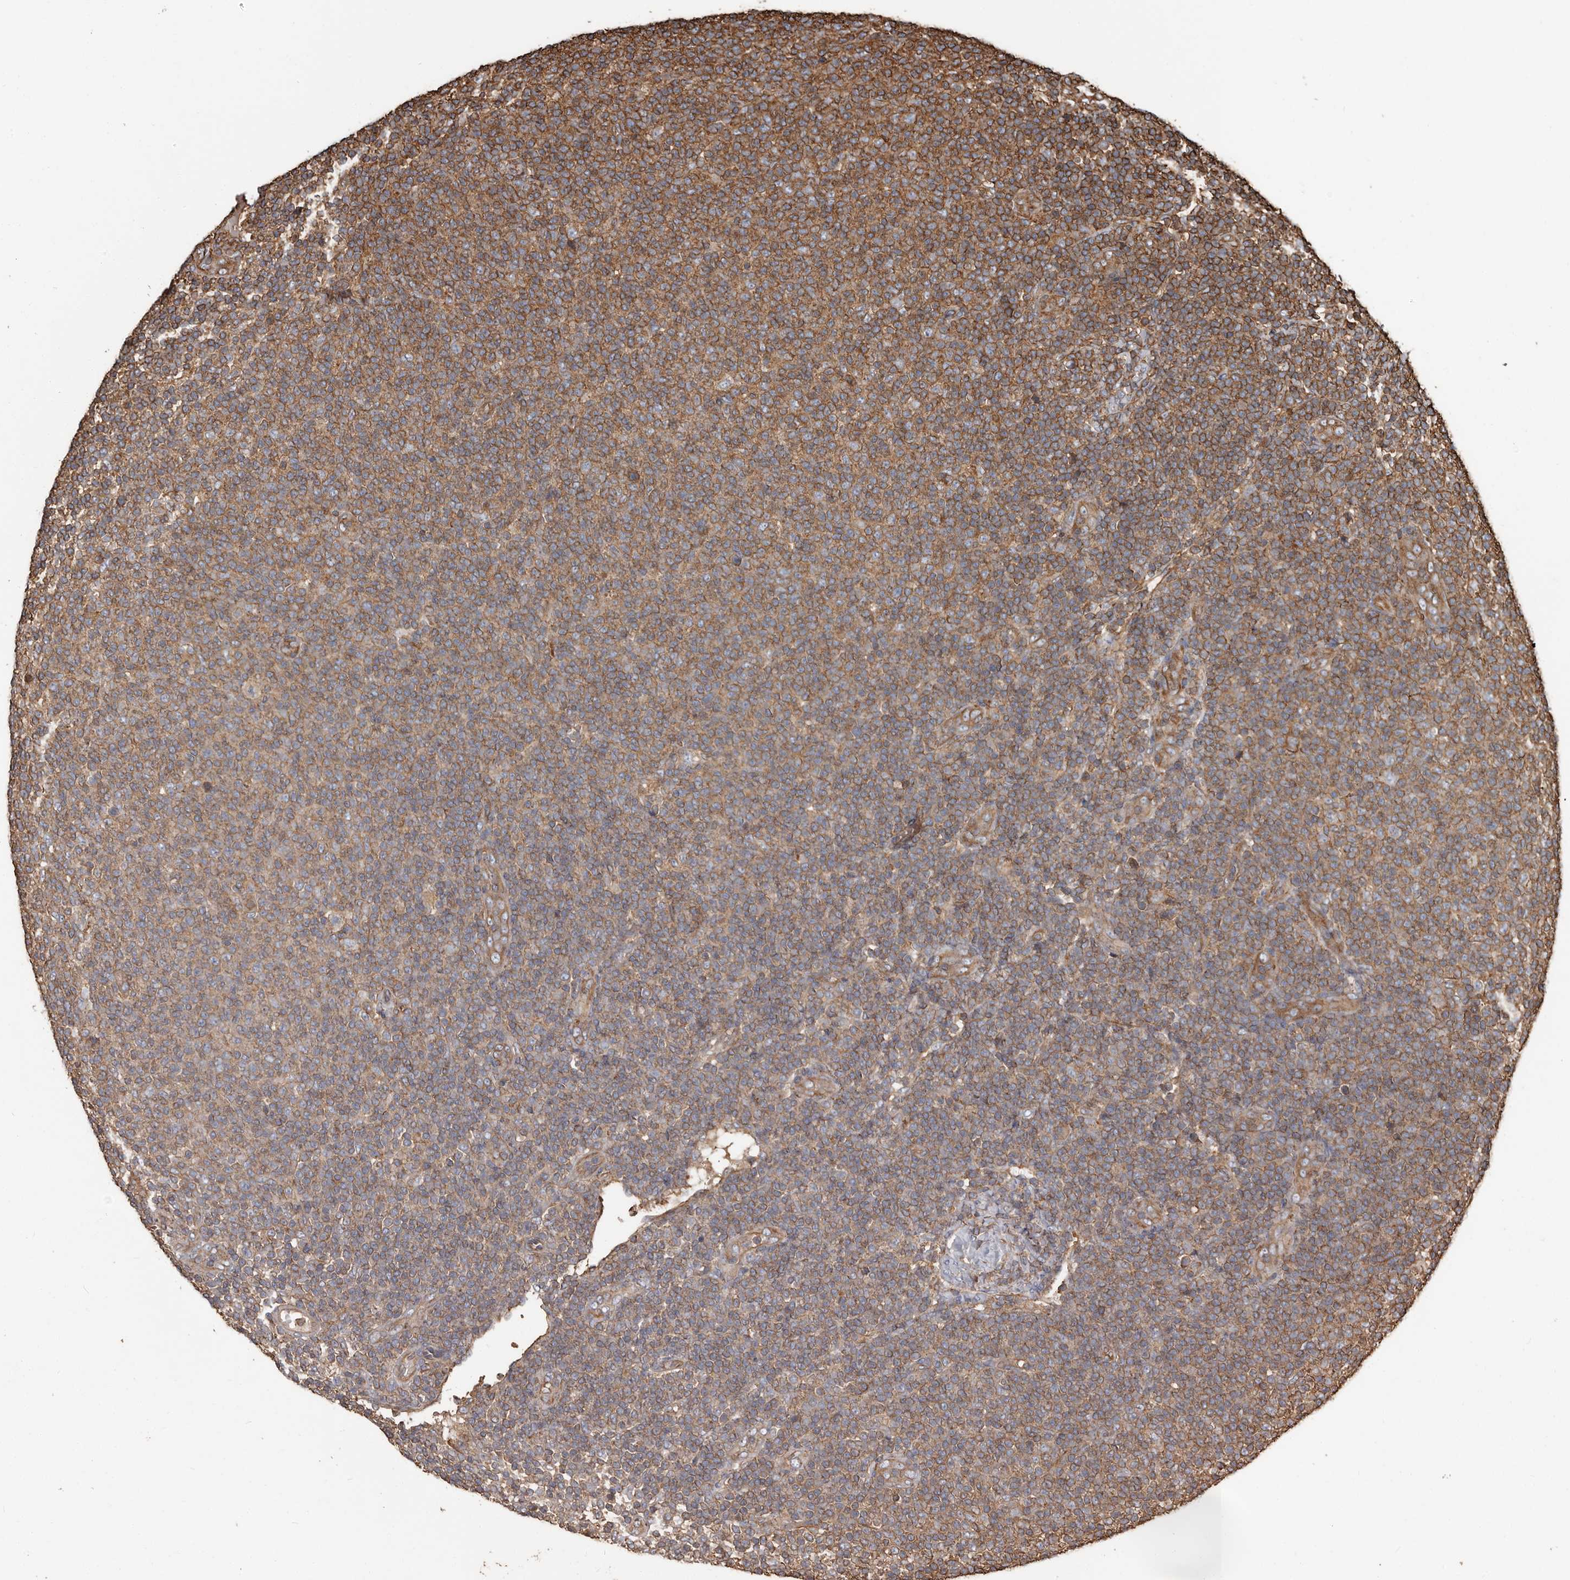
{"staining": {"intensity": "strong", "quantity": "25%-75%", "location": "cytoplasmic/membranous"}, "tissue": "lymphoma", "cell_type": "Tumor cells", "image_type": "cancer", "snomed": [{"axis": "morphology", "description": "Malignant lymphoma, non-Hodgkin's type, Low grade"}, {"axis": "topography", "description": "Lymph node"}], "caption": "Lymphoma stained for a protein (brown) demonstrates strong cytoplasmic/membranous positive staining in about 25%-75% of tumor cells.", "gene": "DENND6B", "patient": {"sex": "male", "age": 66}}